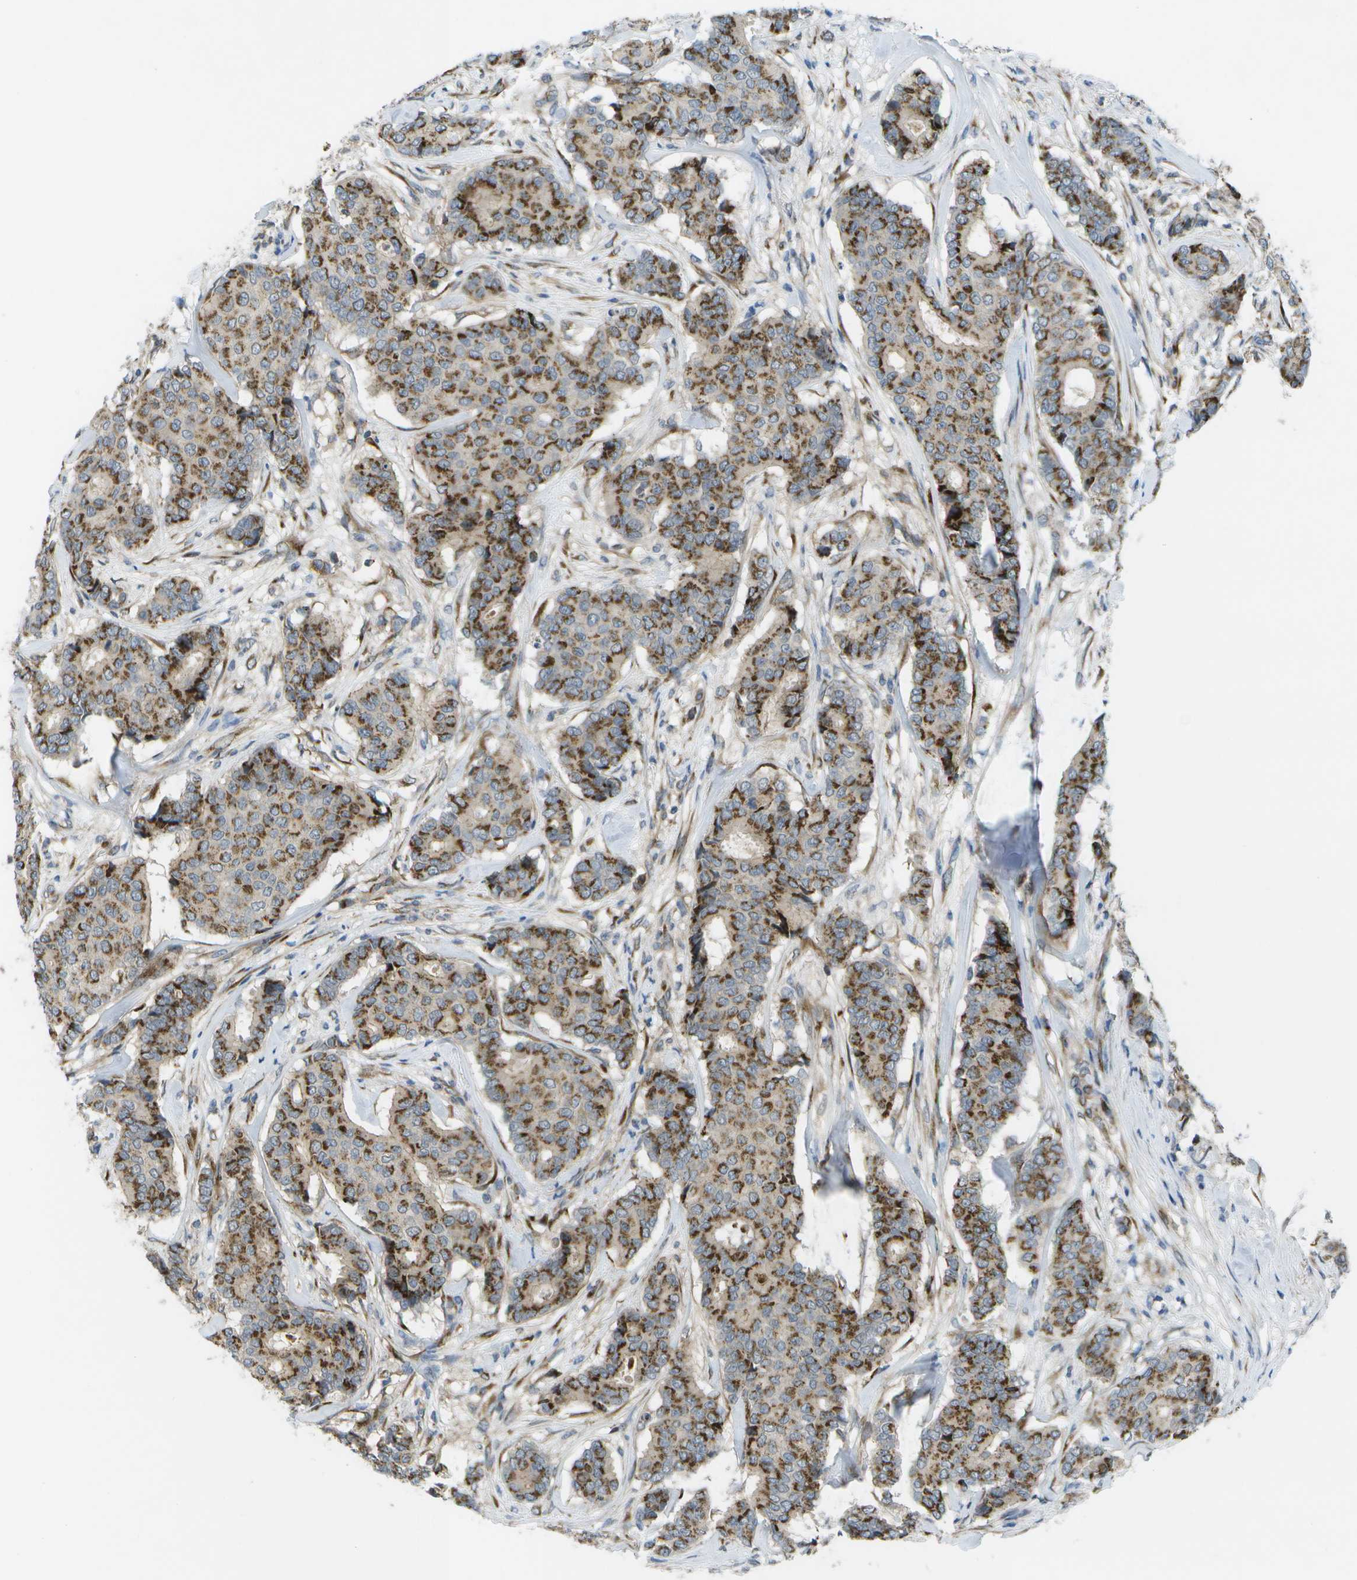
{"staining": {"intensity": "moderate", "quantity": ">75%", "location": "cytoplasmic/membranous"}, "tissue": "breast cancer", "cell_type": "Tumor cells", "image_type": "cancer", "snomed": [{"axis": "morphology", "description": "Duct carcinoma"}, {"axis": "topography", "description": "Breast"}], "caption": "Breast cancer (infiltrating ductal carcinoma) stained for a protein (brown) reveals moderate cytoplasmic/membranous positive expression in approximately >75% of tumor cells.", "gene": "QSOX2", "patient": {"sex": "female", "age": 75}}